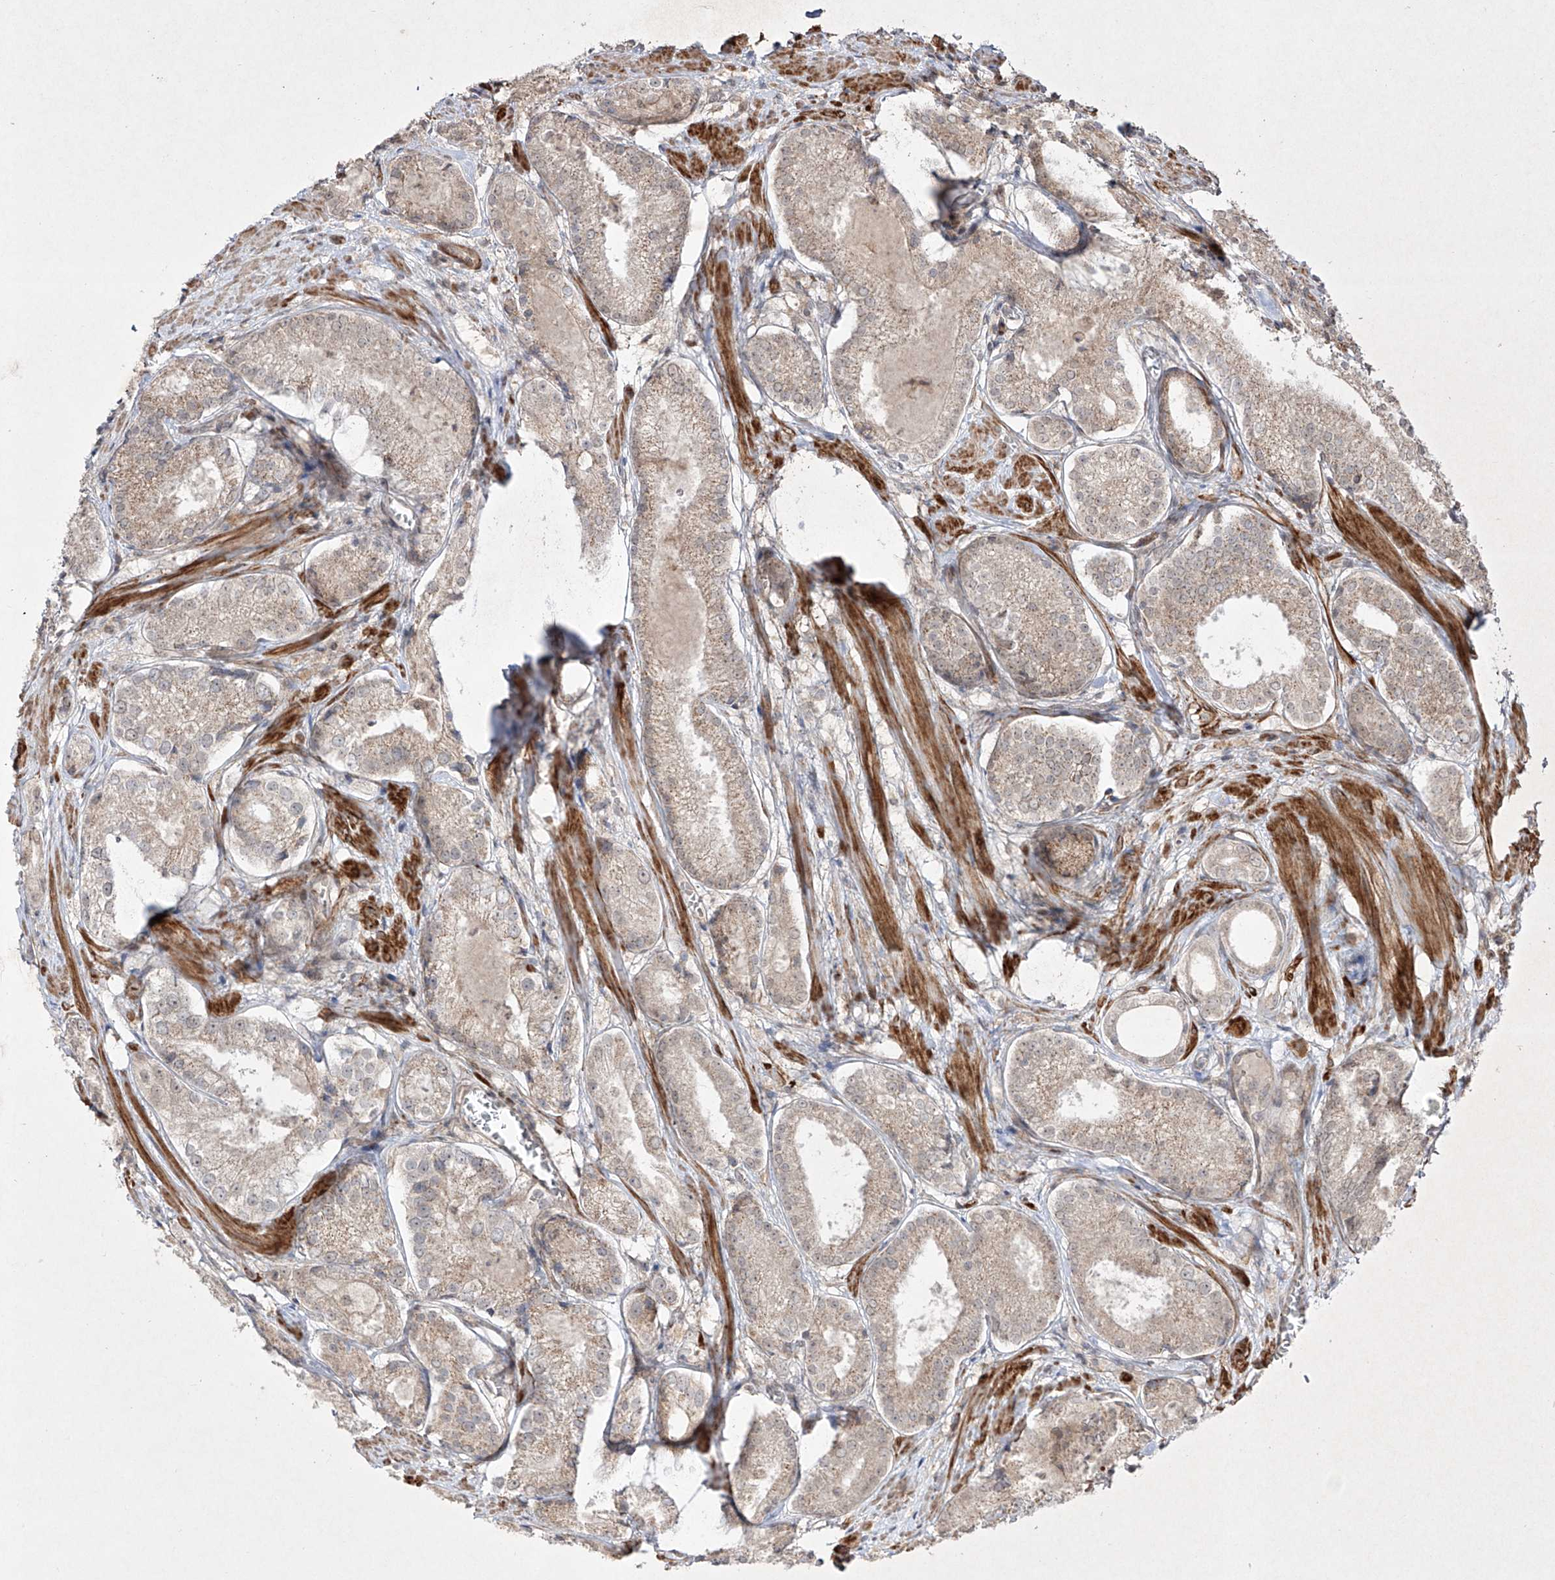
{"staining": {"intensity": "negative", "quantity": "none", "location": "none"}, "tissue": "prostate cancer", "cell_type": "Tumor cells", "image_type": "cancer", "snomed": [{"axis": "morphology", "description": "Adenocarcinoma, Low grade"}, {"axis": "topography", "description": "Prostate"}], "caption": "A high-resolution micrograph shows immunohistochemistry (IHC) staining of prostate cancer, which exhibits no significant positivity in tumor cells.", "gene": "KDM1B", "patient": {"sex": "male", "age": 54}}